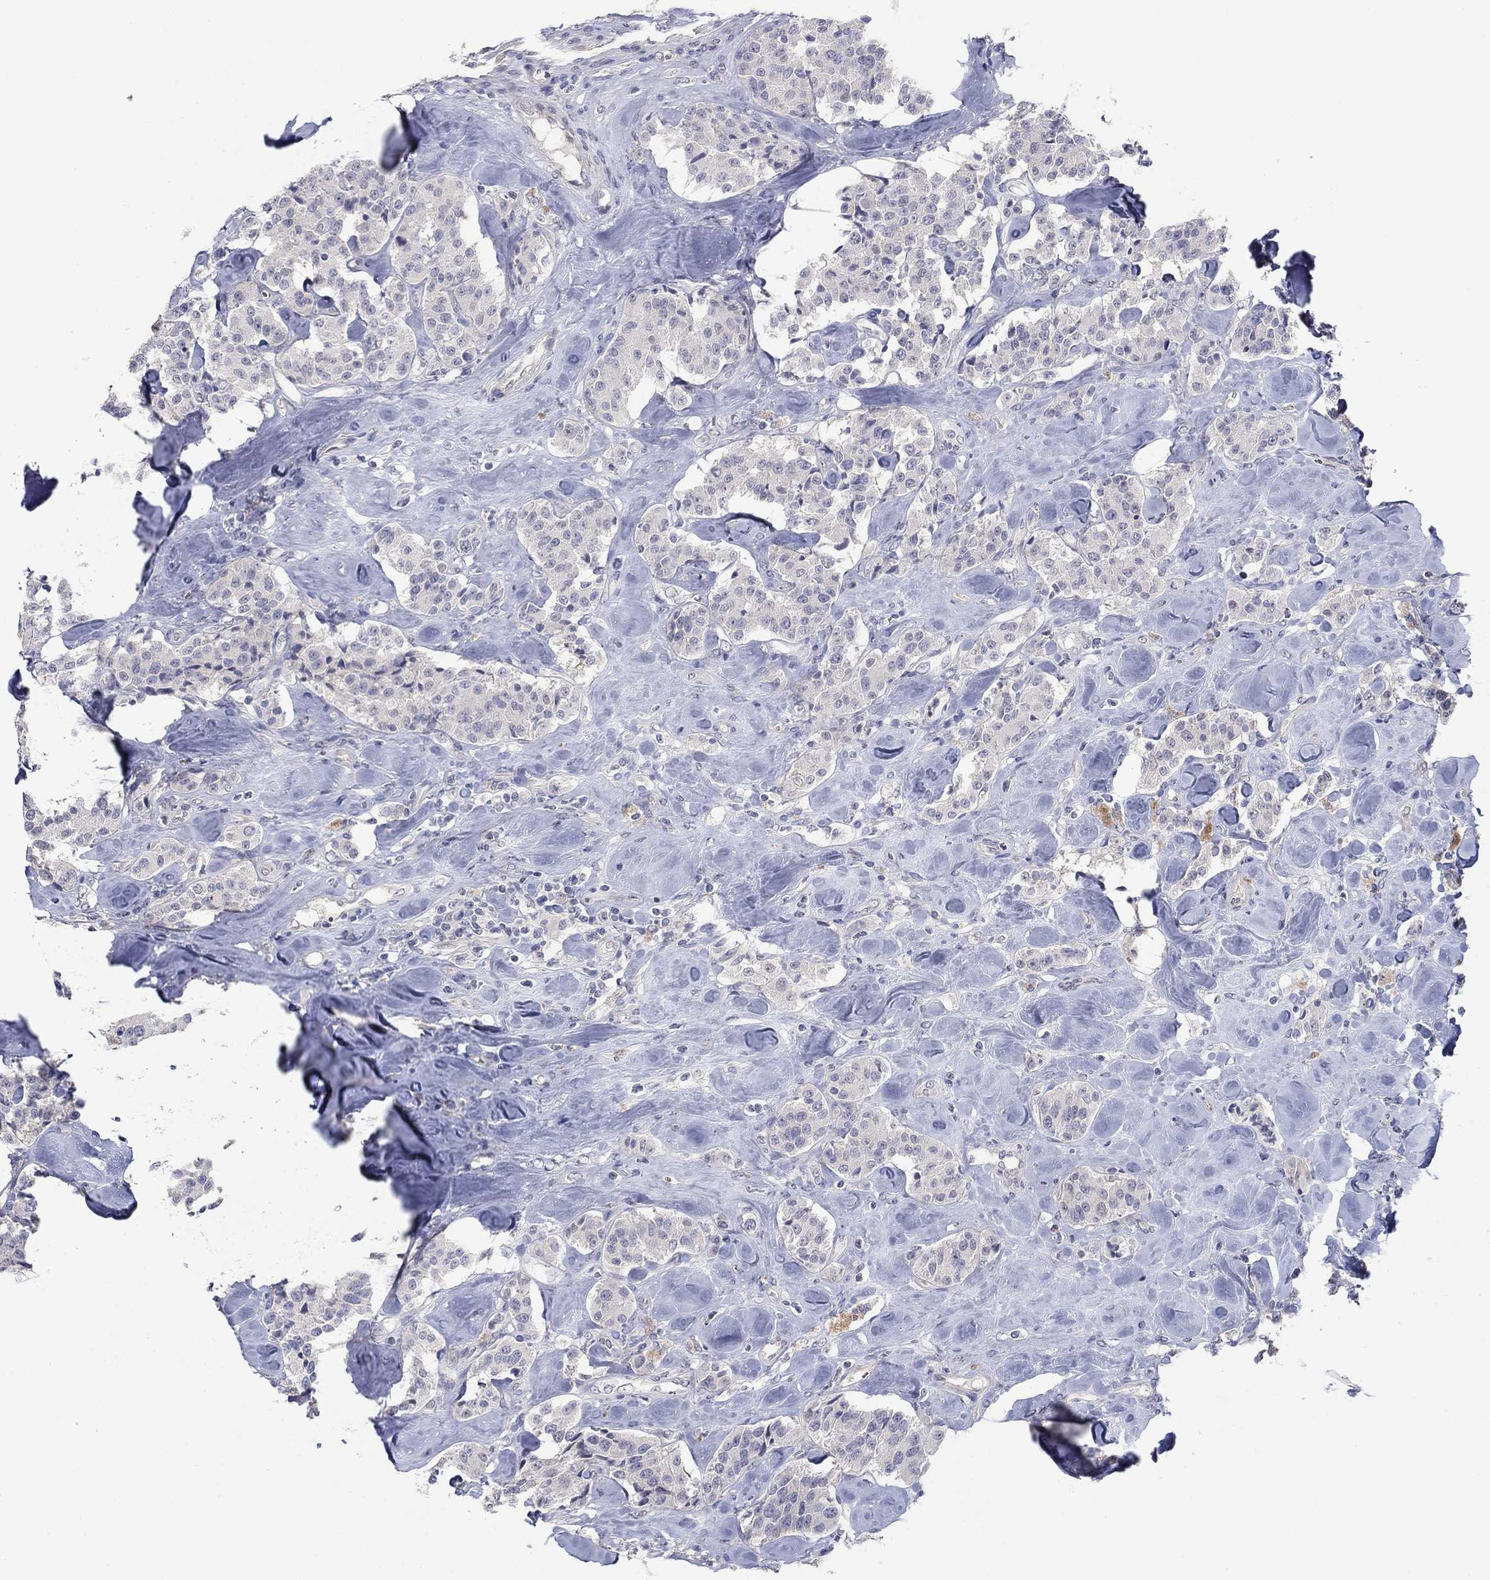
{"staining": {"intensity": "negative", "quantity": "none", "location": "none"}, "tissue": "carcinoid", "cell_type": "Tumor cells", "image_type": "cancer", "snomed": [{"axis": "morphology", "description": "Carcinoid, malignant, NOS"}, {"axis": "topography", "description": "Pancreas"}], "caption": "This is an IHC image of human carcinoid (malignant). There is no staining in tumor cells.", "gene": "AMN1", "patient": {"sex": "male", "age": 41}}